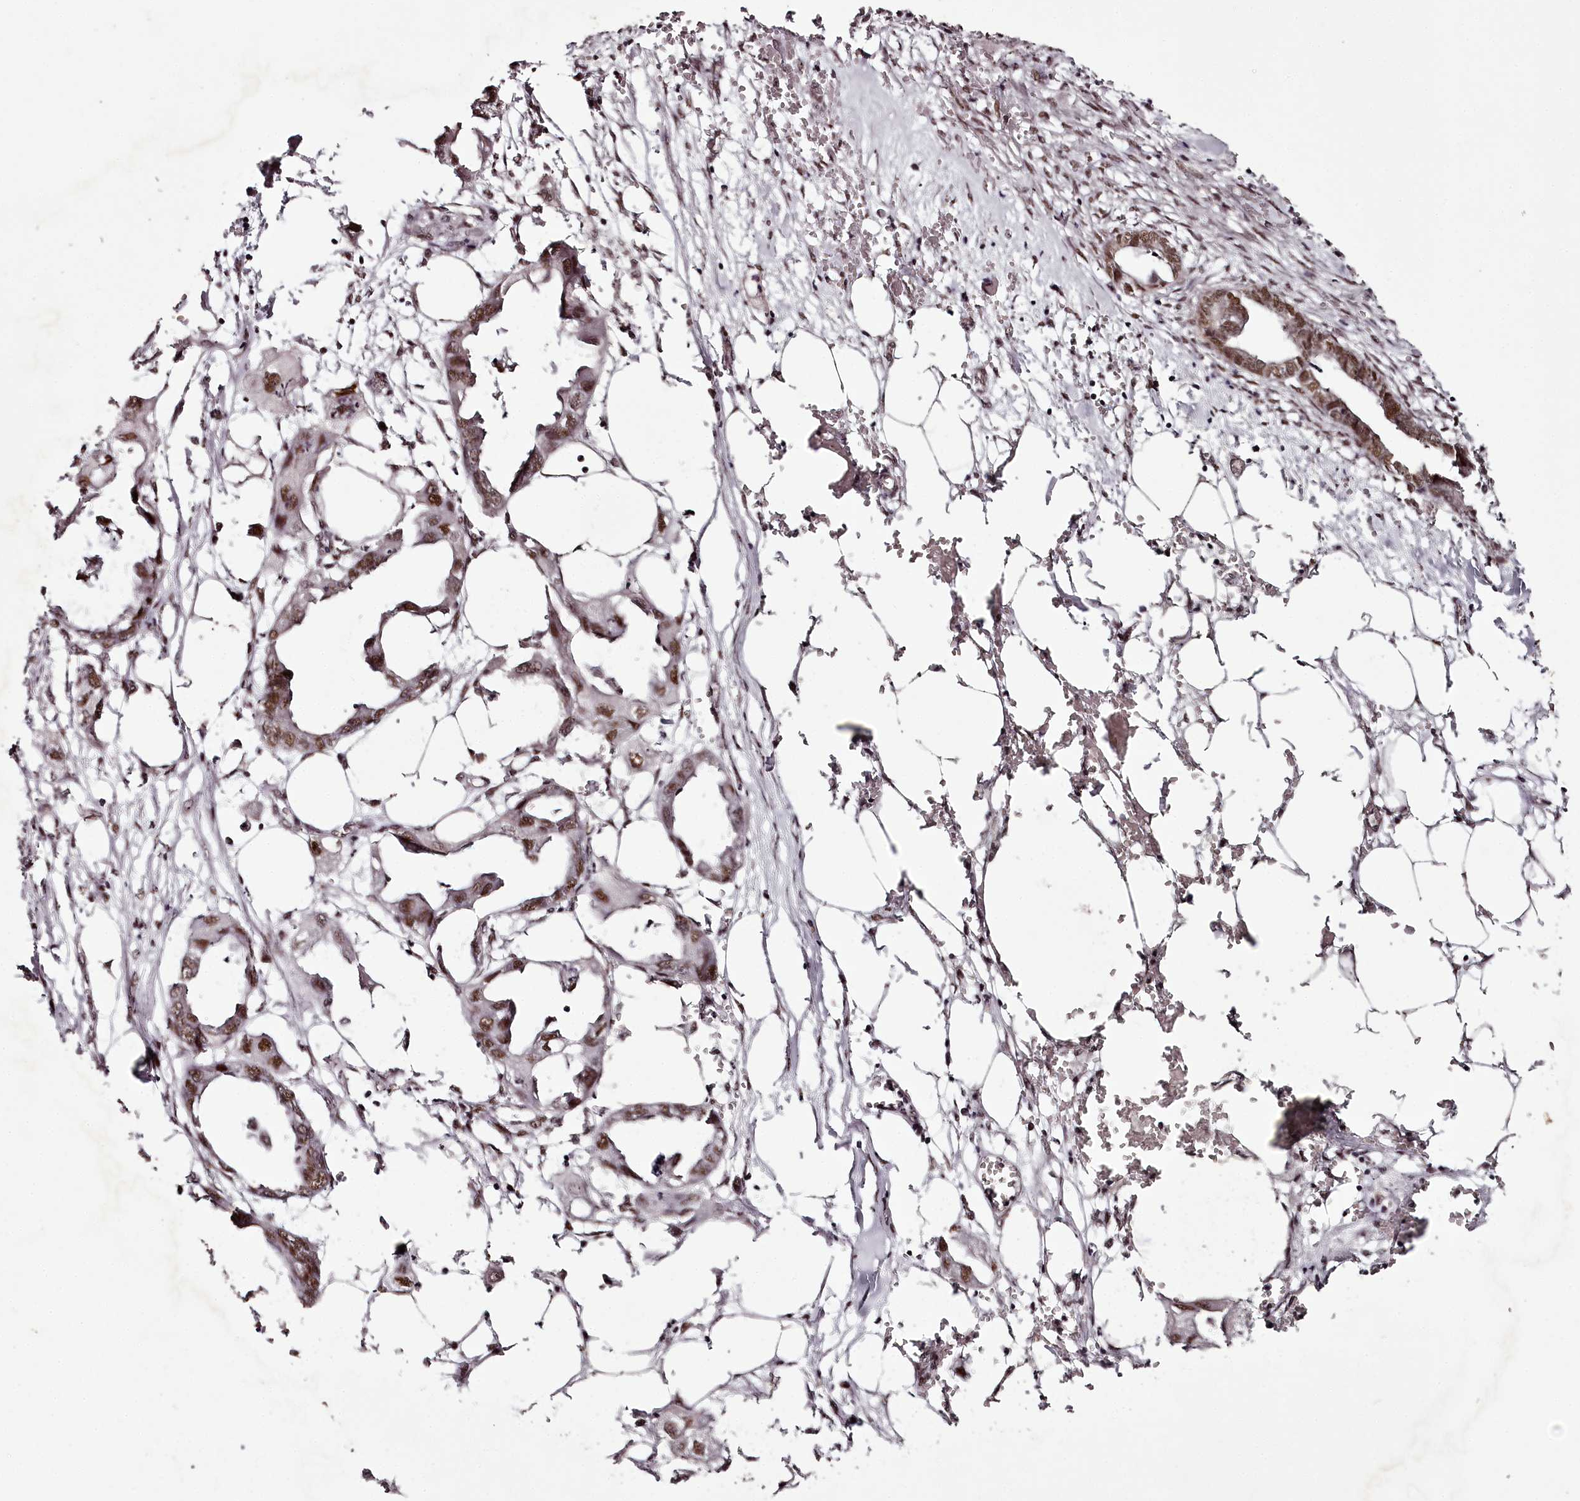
{"staining": {"intensity": "moderate", "quantity": ">75%", "location": "nuclear"}, "tissue": "endometrial cancer", "cell_type": "Tumor cells", "image_type": "cancer", "snomed": [{"axis": "morphology", "description": "Adenocarcinoma, NOS"}, {"axis": "morphology", "description": "Adenocarcinoma, metastatic, NOS"}, {"axis": "topography", "description": "Adipose tissue"}, {"axis": "topography", "description": "Endometrium"}], "caption": "This micrograph displays immunohistochemistry (IHC) staining of endometrial cancer (adenocarcinoma), with medium moderate nuclear expression in about >75% of tumor cells.", "gene": "PSPC1", "patient": {"sex": "female", "age": 67}}